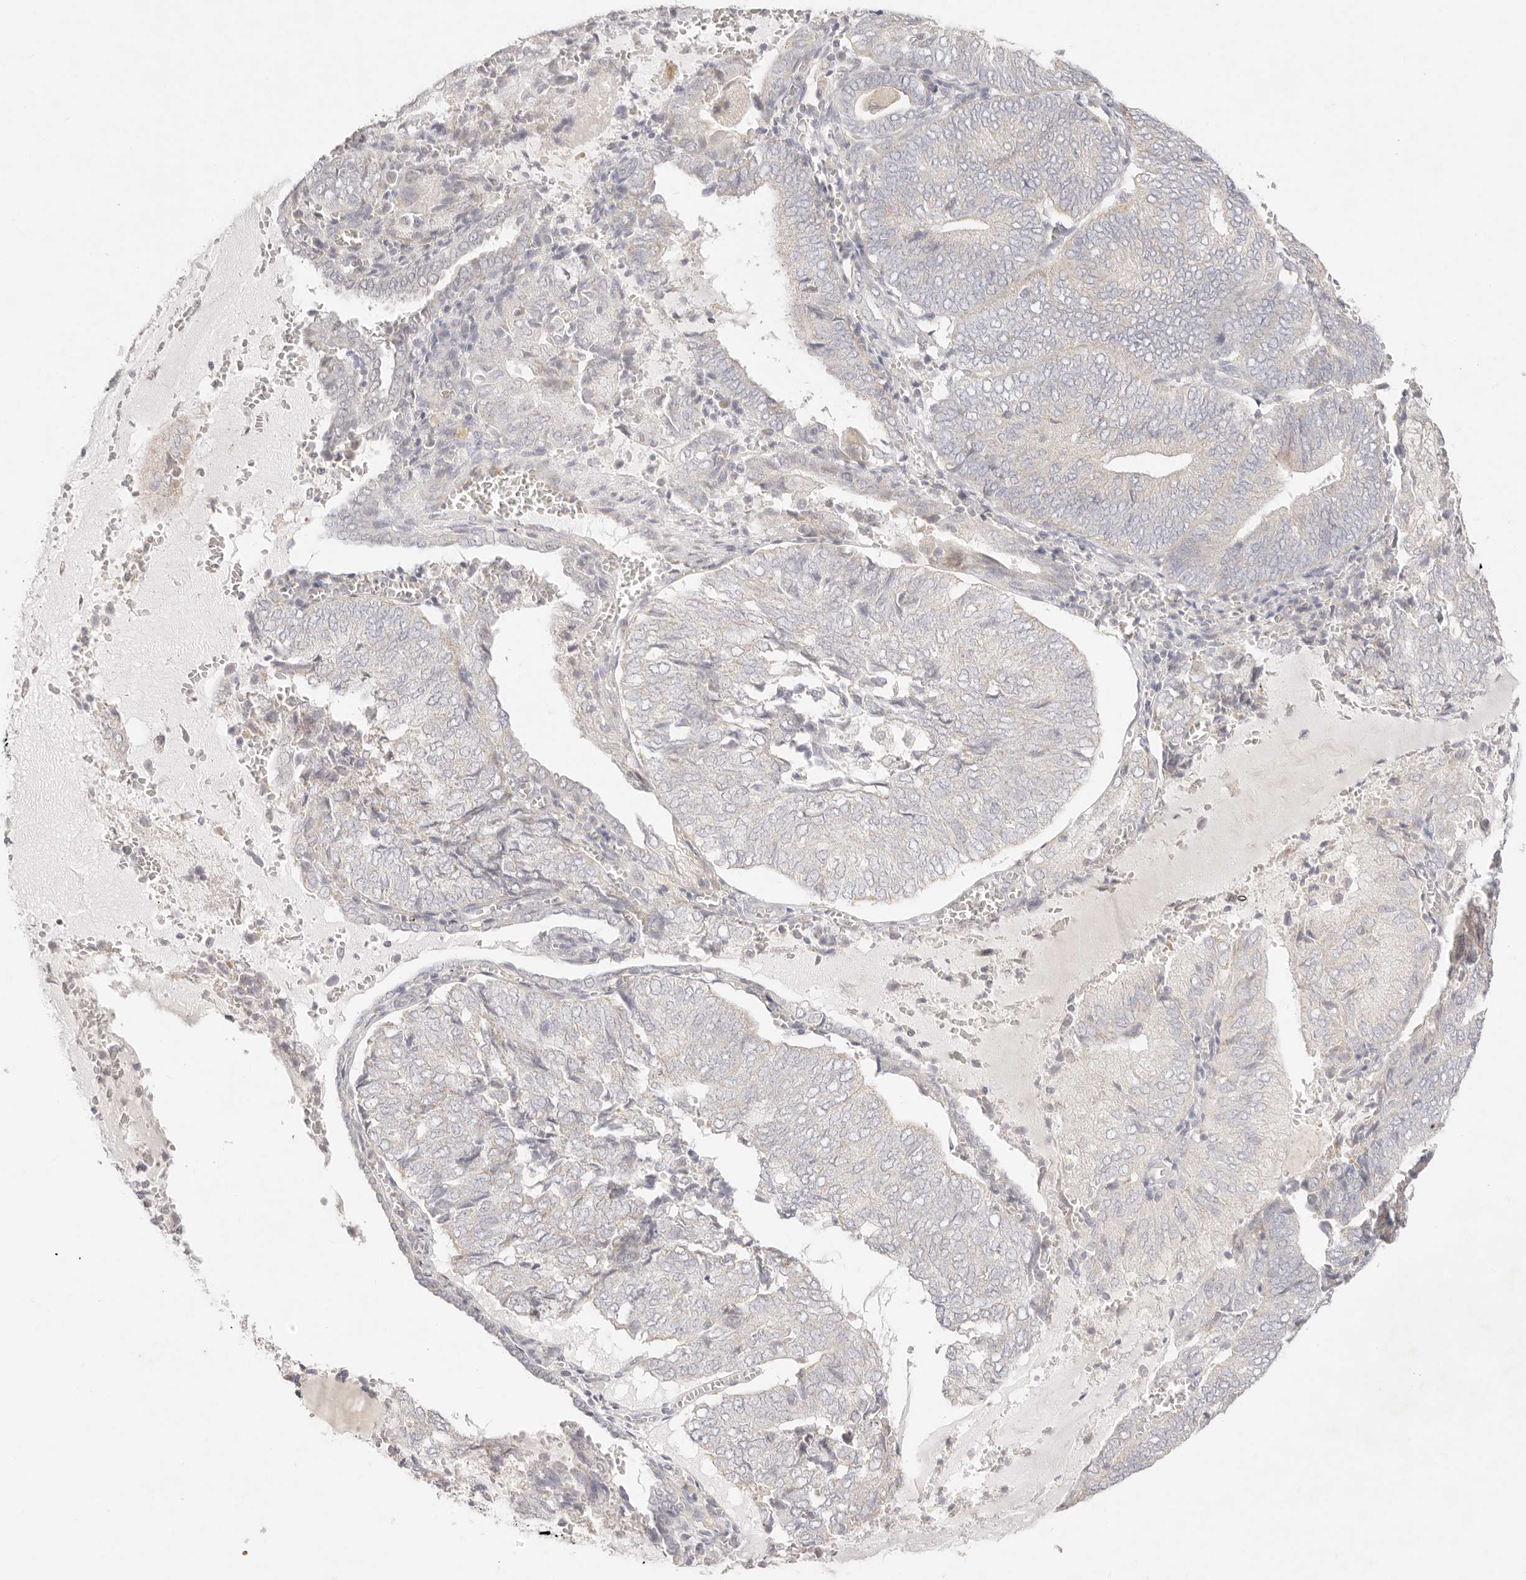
{"staining": {"intensity": "negative", "quantity": "none", "location": "none"}, "tissue": "endometrial cancer", "cell_type": "Tumor cells", "image_type": "cancer", "snomed": [{"axis": "morphology", "description": "Adenocarcinoma, NOS"}, {"axis": "topography", "description": "Endometrium"}], "caption": "A high-resolution micrograph shows immunohistochemistry (IHC) staining of endometrial adenocarcinoma, which reveals no significant staining in tumor cells.", "gene": "GPR156", "patient": {"sex": "female", "age": 81}}